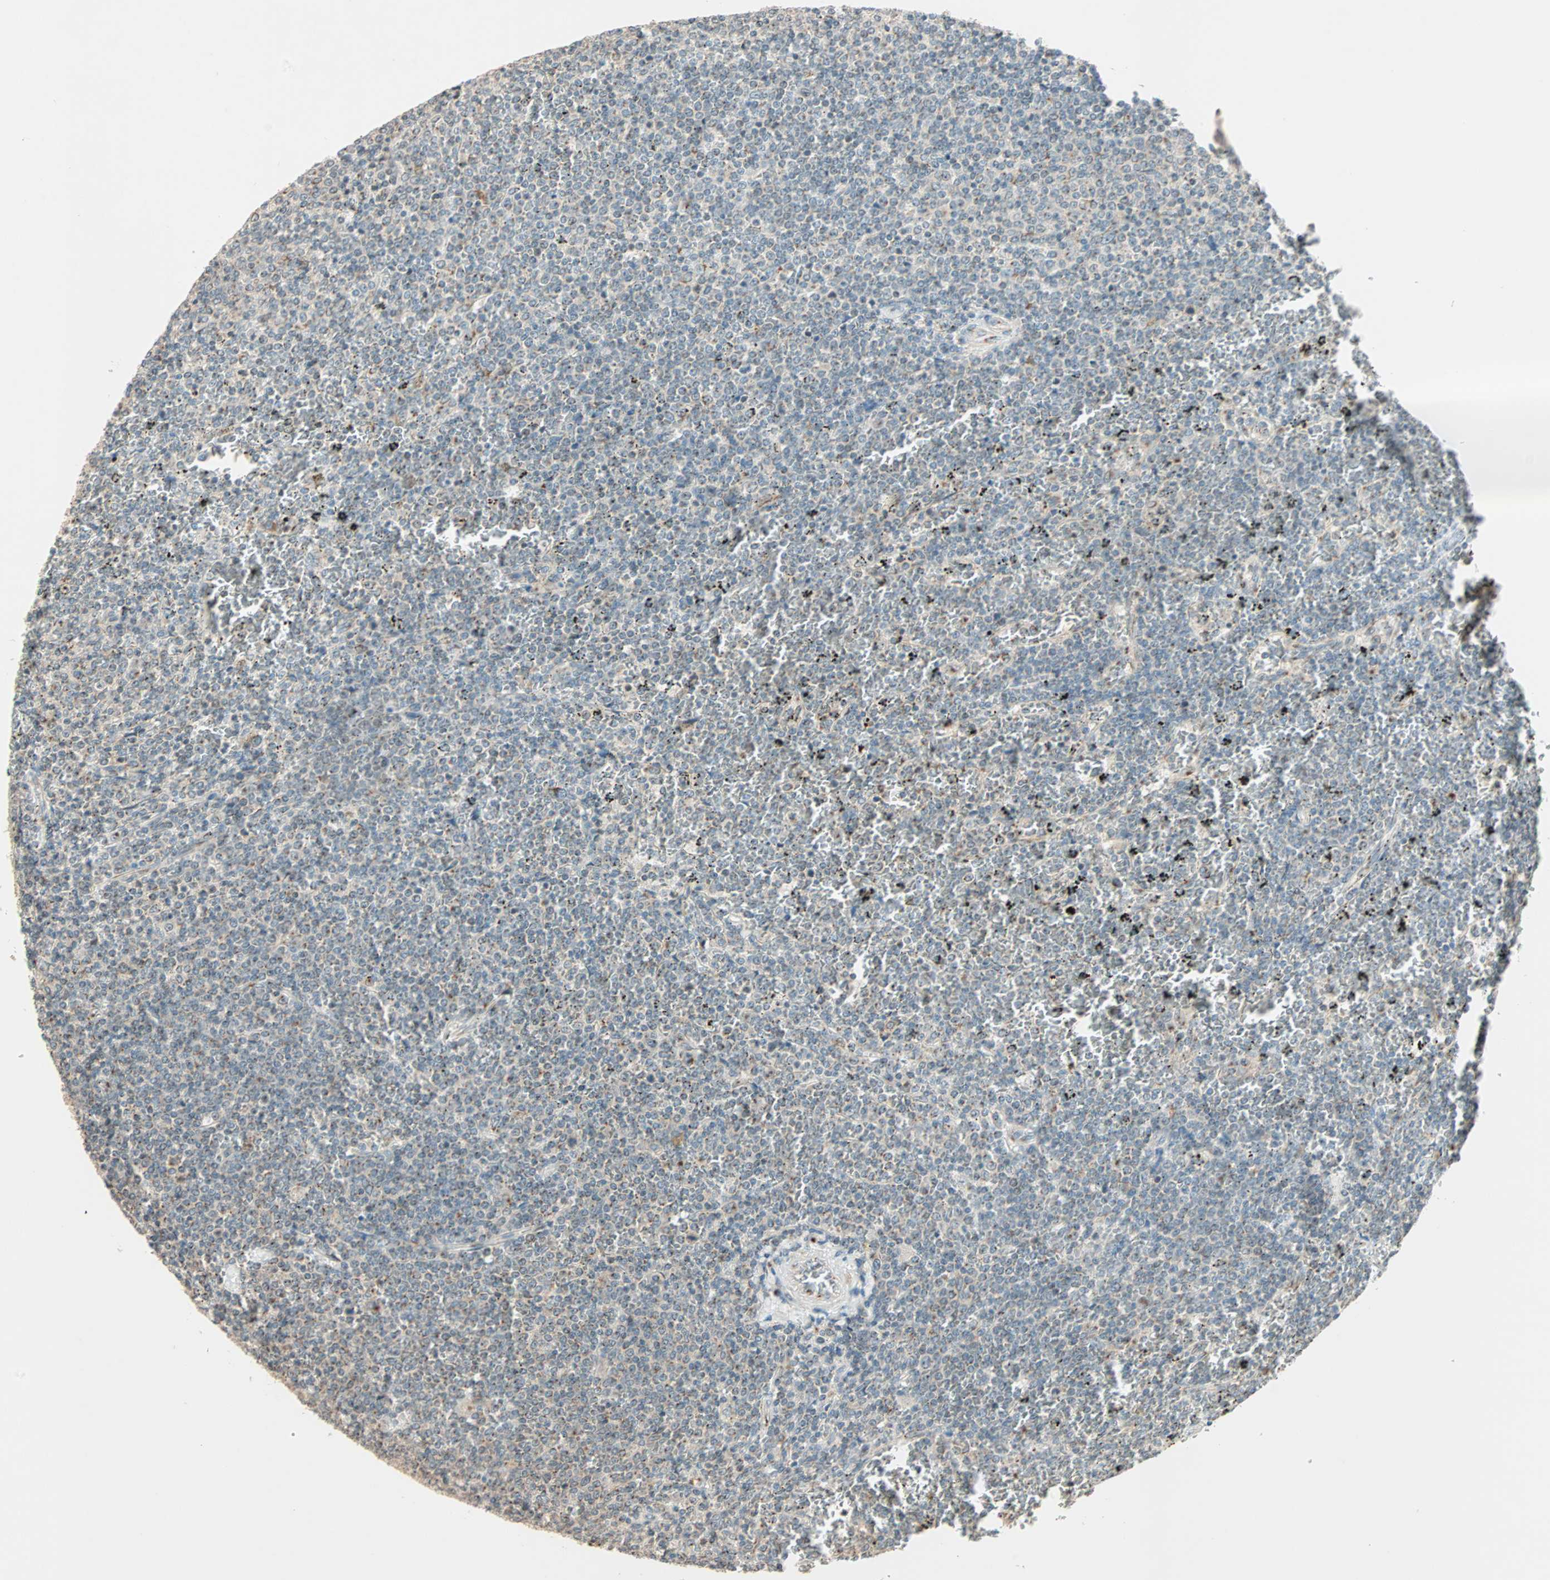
{"staining": {"intensity": "weak", "quantity": "<25%", "location": "cytoplasmic/membranous"}, "tissue": "lymphoma", "cell_type": "Tumor cells", "image_type": "cancer", "snomed": [{"axis": "morphology", "description": "Malignant lymphoma, non-Hodgkin's type, Low grade"}, {"axis": "topography", "description": "Spleen"}], "caption": "An image of human low-grade malignant lymphoma, non-Hodgkin's type is negative for staining in tumor cells.", "gene": "PRDM2", "patient": {"sex": "female", "age": 77}}